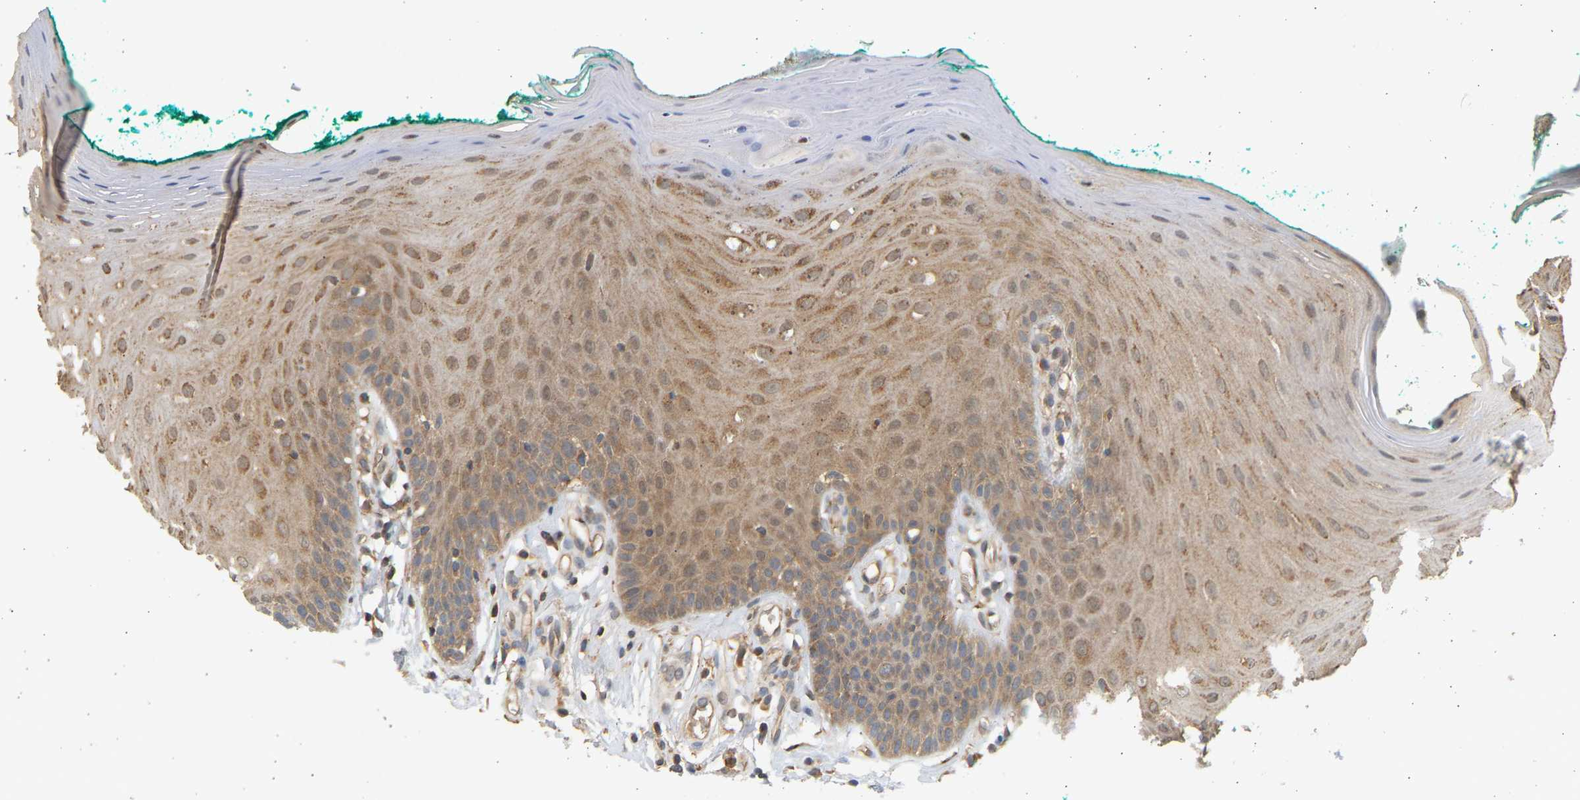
{"staining": {"intensity": "moderate", "quantity": ">75%", "location": "cytoplasmic/membranous"}, "tissue": "oral mucosa", "cell_type": "Squamous epithelial cells", "image_type": "normal", "snomed": [{"axis": "morphology", "description": "Normal tissue, NOS"}, {"axis": "topography", "description": "Skeletal muscle"}, {"axis": "topography", "description": "Oral tissue"}], "caption": "Oral mucosa was stained to show a protein in brown. There is medium levels of moderate cytoplasmic/membranous expression in about >75% of squamous epithelial cells.", "gene": "B4GALT6", "patient": {"sex": "male", "age": 58}}